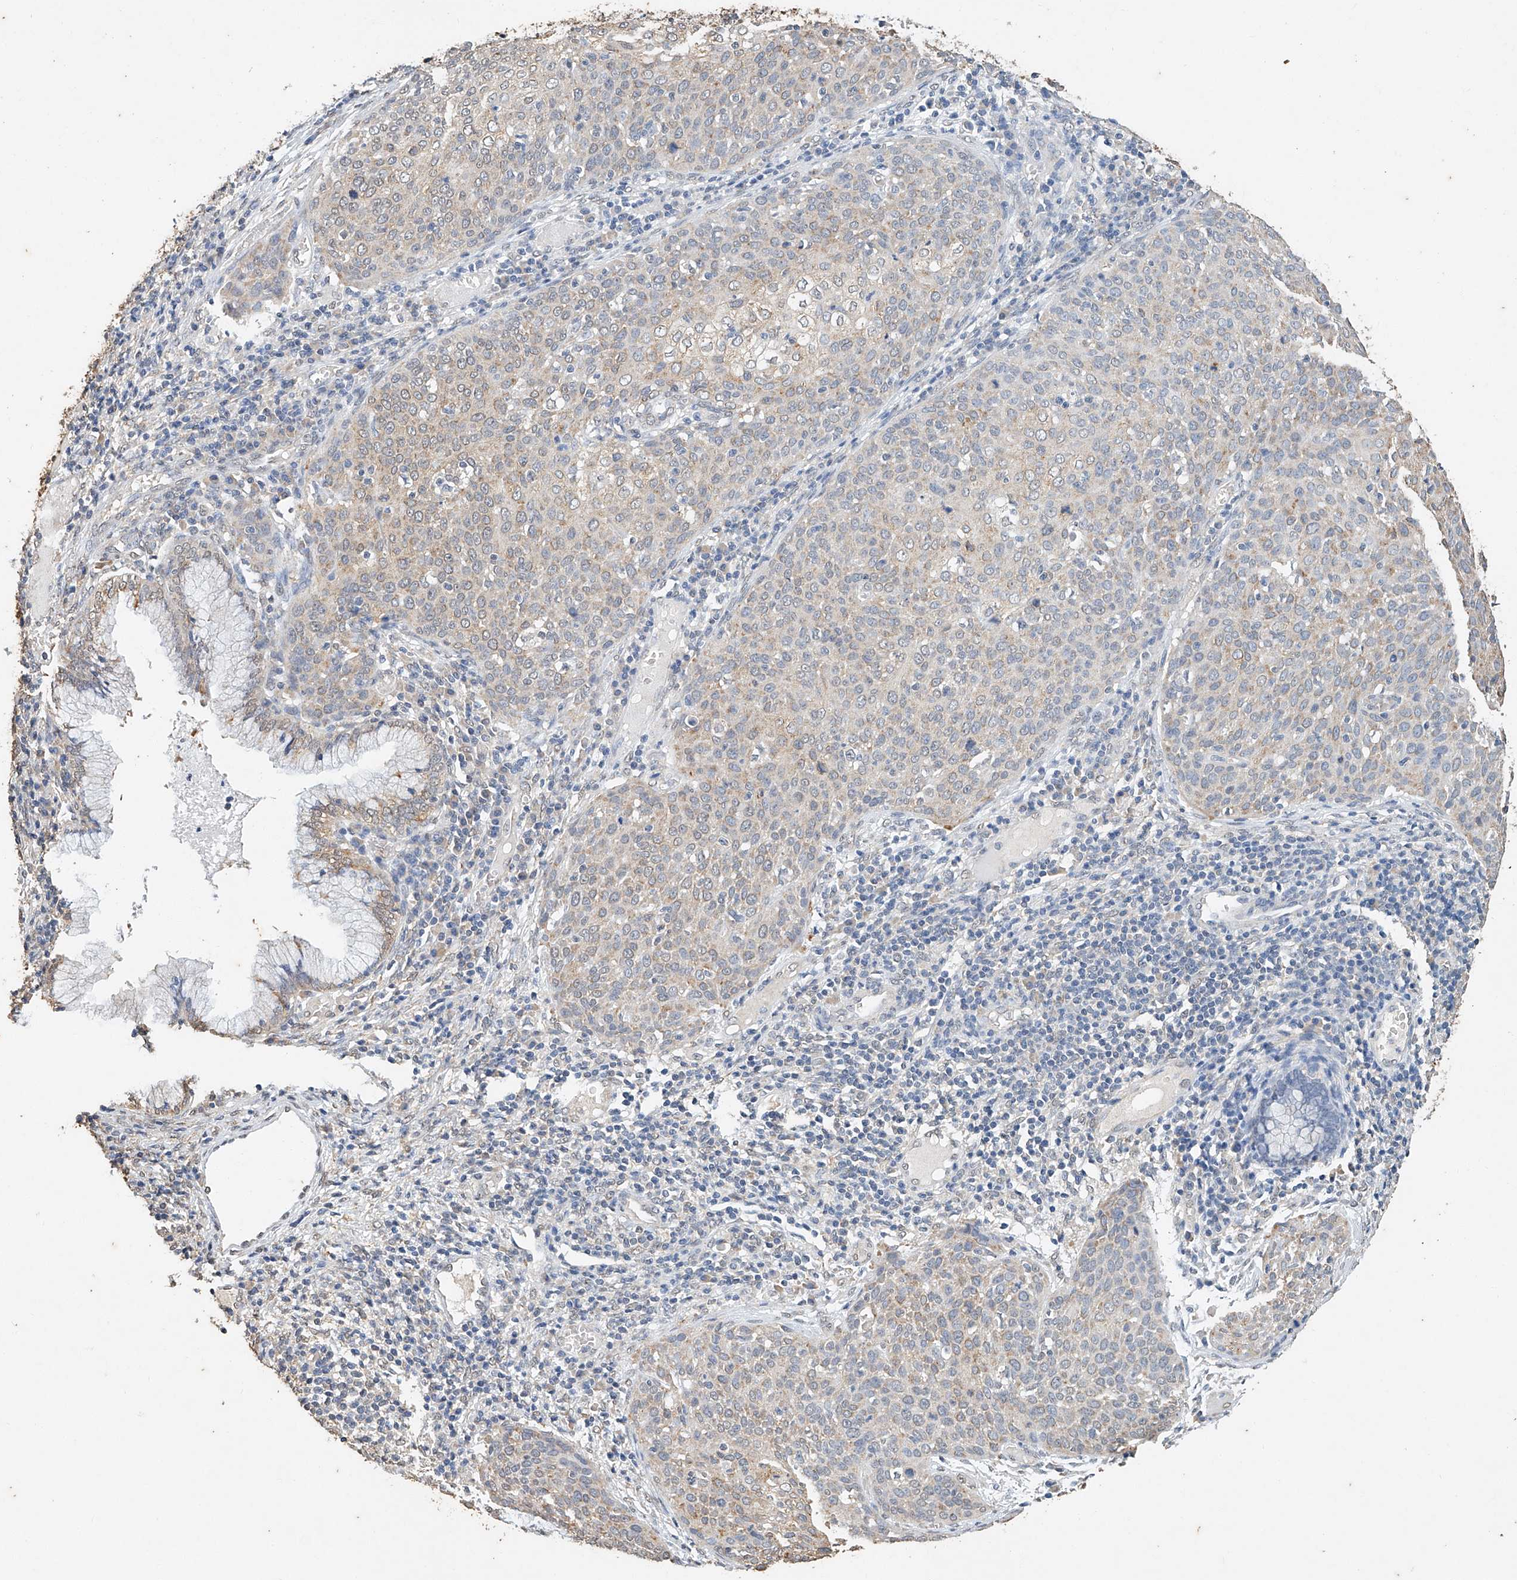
{"staining": {"intensity": "moderate", "quantity": "<25%", "location": "cytoplasmic/membranous"}, "tissue": "cervical cancer", "cell_type": "Tumor cells", "image_type": "cancer", "snomed": [{"axis": "morphology", "description": "Squamous cell carcinoma, NOS"}, {"axis": "topography", "description": "Cervix"}], "caption": "Immunohistochemistry (IHC) of human cervical cancer displays low levels of moderate cytoplasmic/membranous expression in approximately <25% of tumor cells.", "gene": "CERS4", "patient": {"sex": "female", "age": 38}}